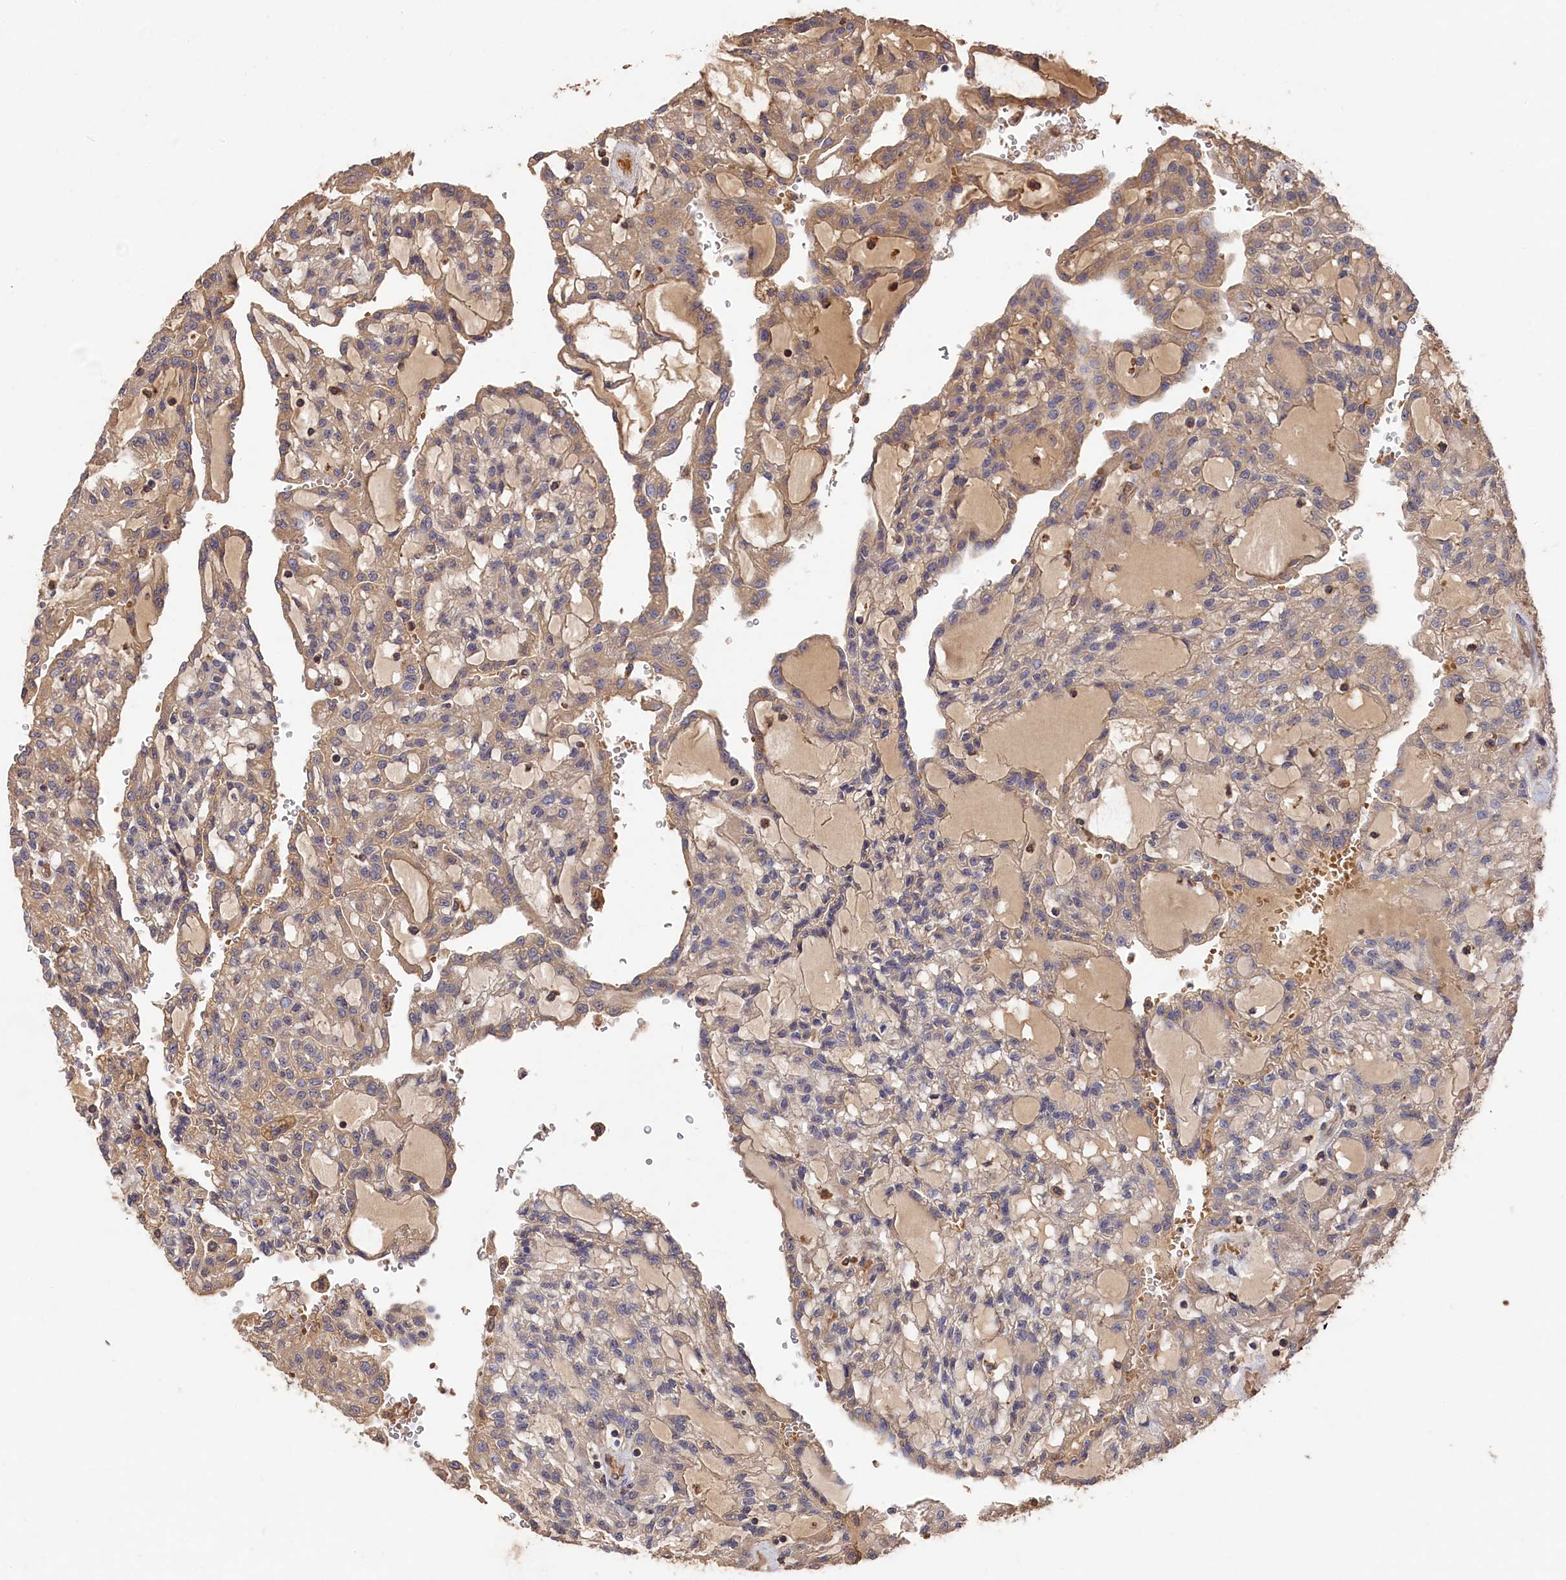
{"staining": {"intensity": "weak", "quantity": ">75%", "location": "cytoplasmic/membranous"}, "tissue": "renal cancer", "cell_type": "Tumor cells", "image_type": "cancer", "snomed": [{"axis": "morphology", "description": "Adenocarcinoma, NOS"}, {"axis": "topography", "description": "Kidney"}], "caption": "Renal adenocarcinoma stained for a protein displays weak cytoplasmic/membranous positivity in tumor cells.", "gene": "DHRS11", "patient": {"sex": "male", "age": 63}}